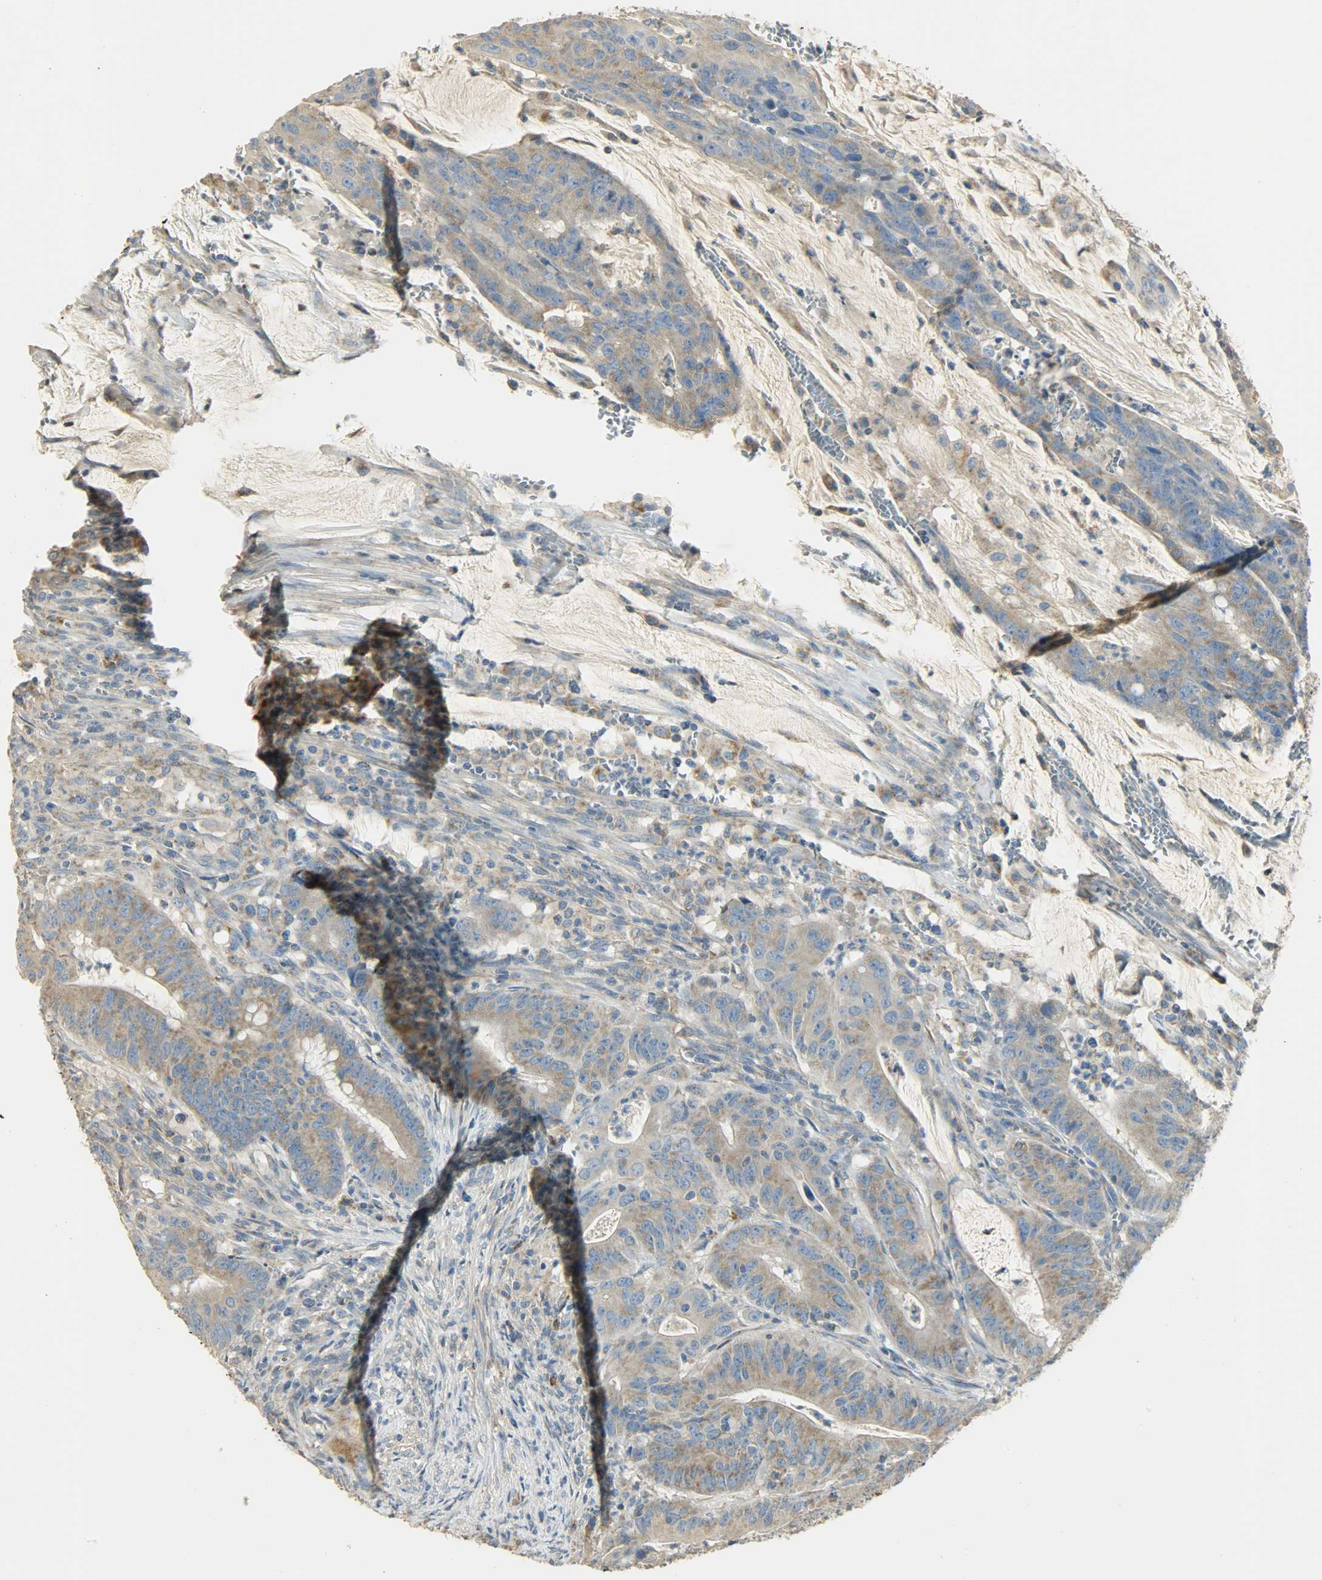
{"staining": {"intensity": "moderate", "quantity": ">75%", "location": "cytoplasmic/membranous"}, "tissue": "colorectal cancer", "cell_type": "Tumor cells", "image_type": "cancer", "snomed": [{"axis": "morphology", "description": "Adenocarcinoma, NOS"}, {"axis": "topography", "description": "Colon"}], "caption": "Immunohistochemical staining of colorectal adenocarcinoma exhibits medium levels of moderate cytoplasmic/membranous protein expression in about >75% of tumor cells.", "gene": "NNT", "patient": {"sex": "male", "age": 45}}